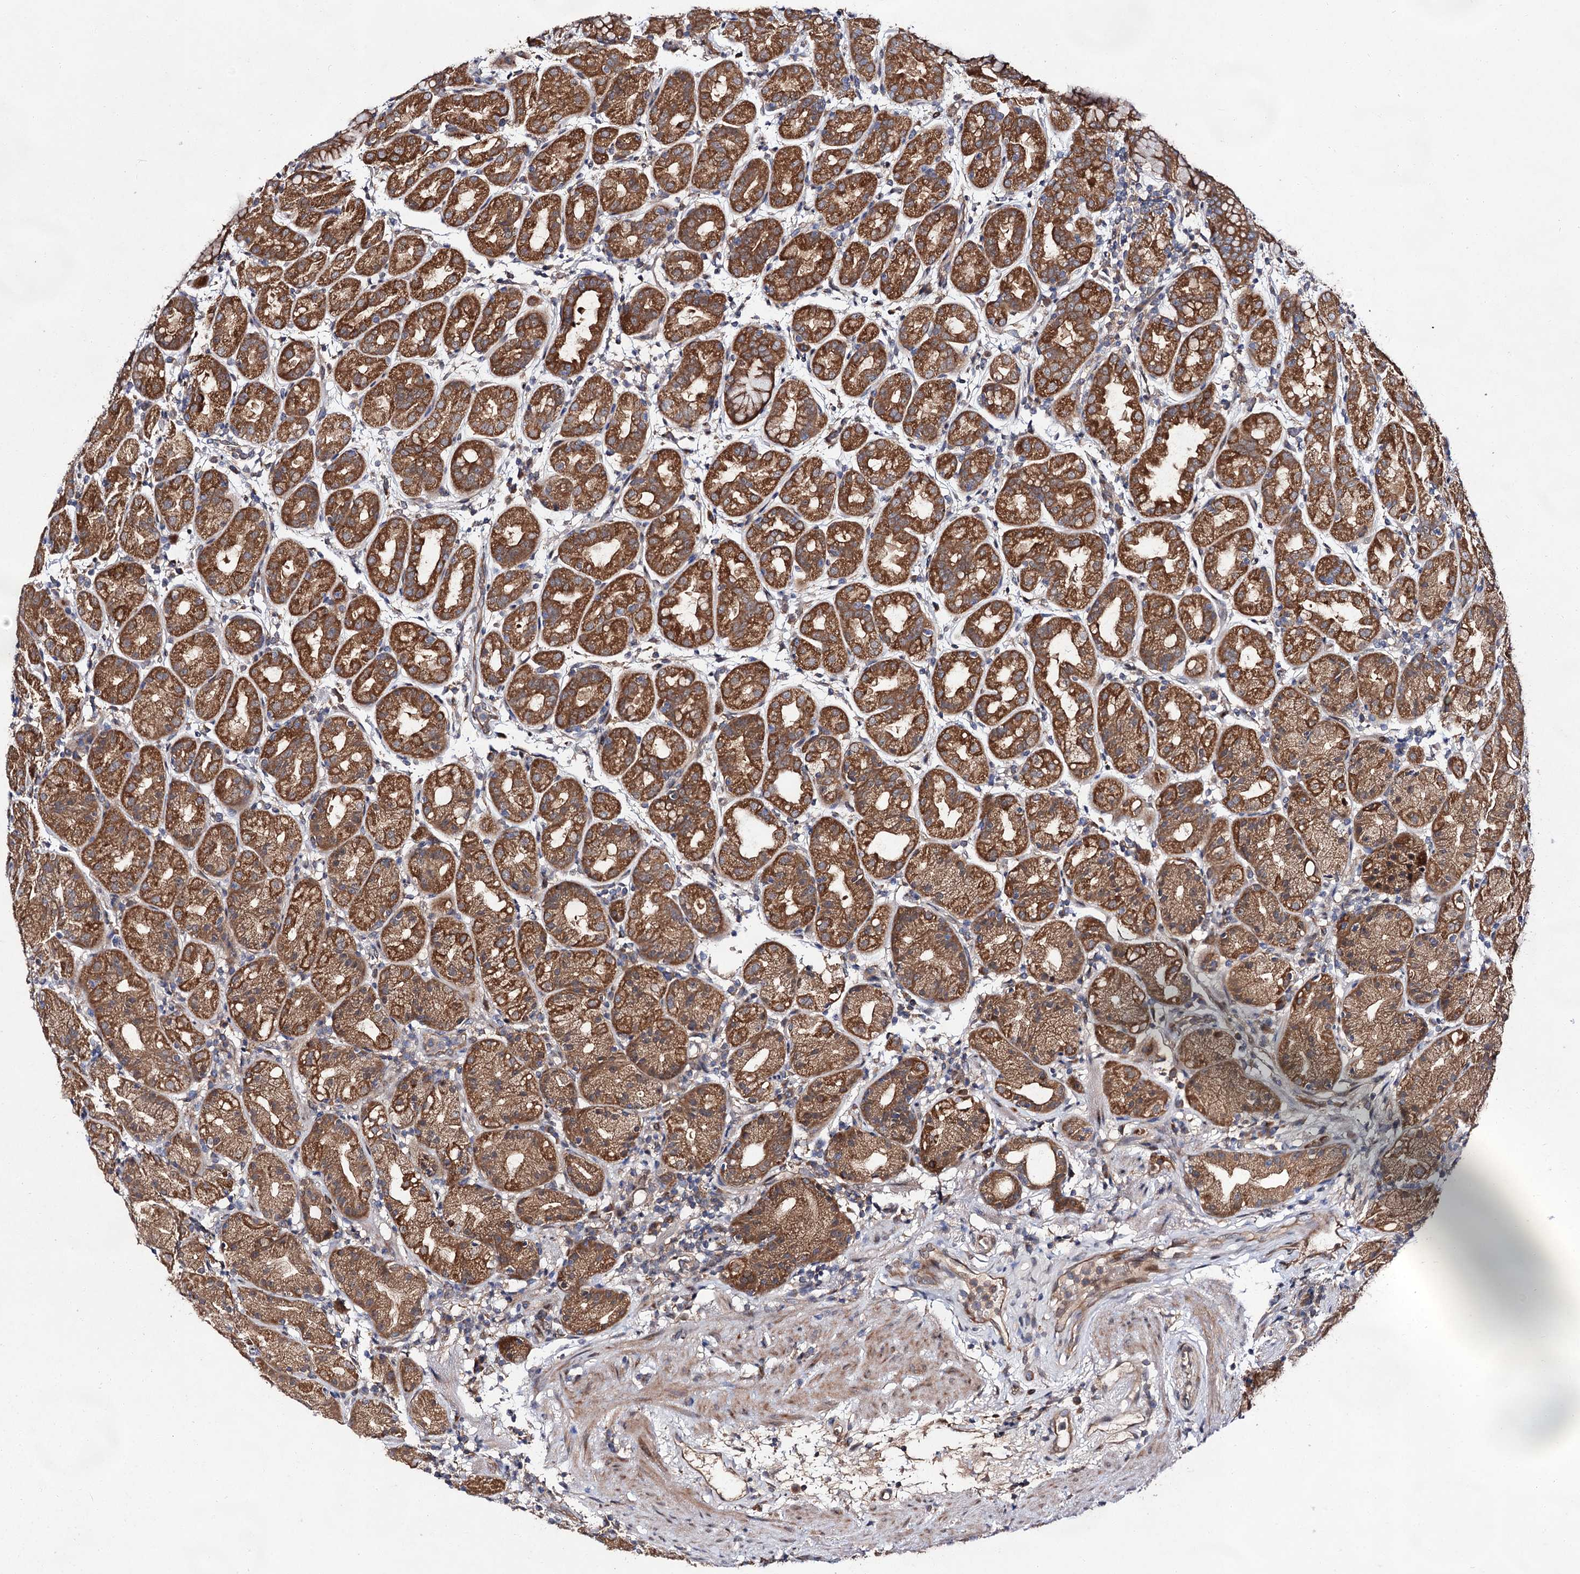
{"staining": {"intensity": "moderate", "quantity": ">75%", "location": "cytoplasmic/membranous"}, "tissue": "stomach", "cell_type": "Glandular cells", "image_type": "normal", "snomed": [{"axis": "morphology", "description": "Normal tissue, NOS"}, {"axis": "topography", "description": "Stomach"}], "caption": "IHC of normal stomach exhibits medium levels of moderate cytoplasmic/membranous staining in approximately >75% of glandular cells.", "gene": "NAA25", "patient": {"sex": "female", "age": 79}}